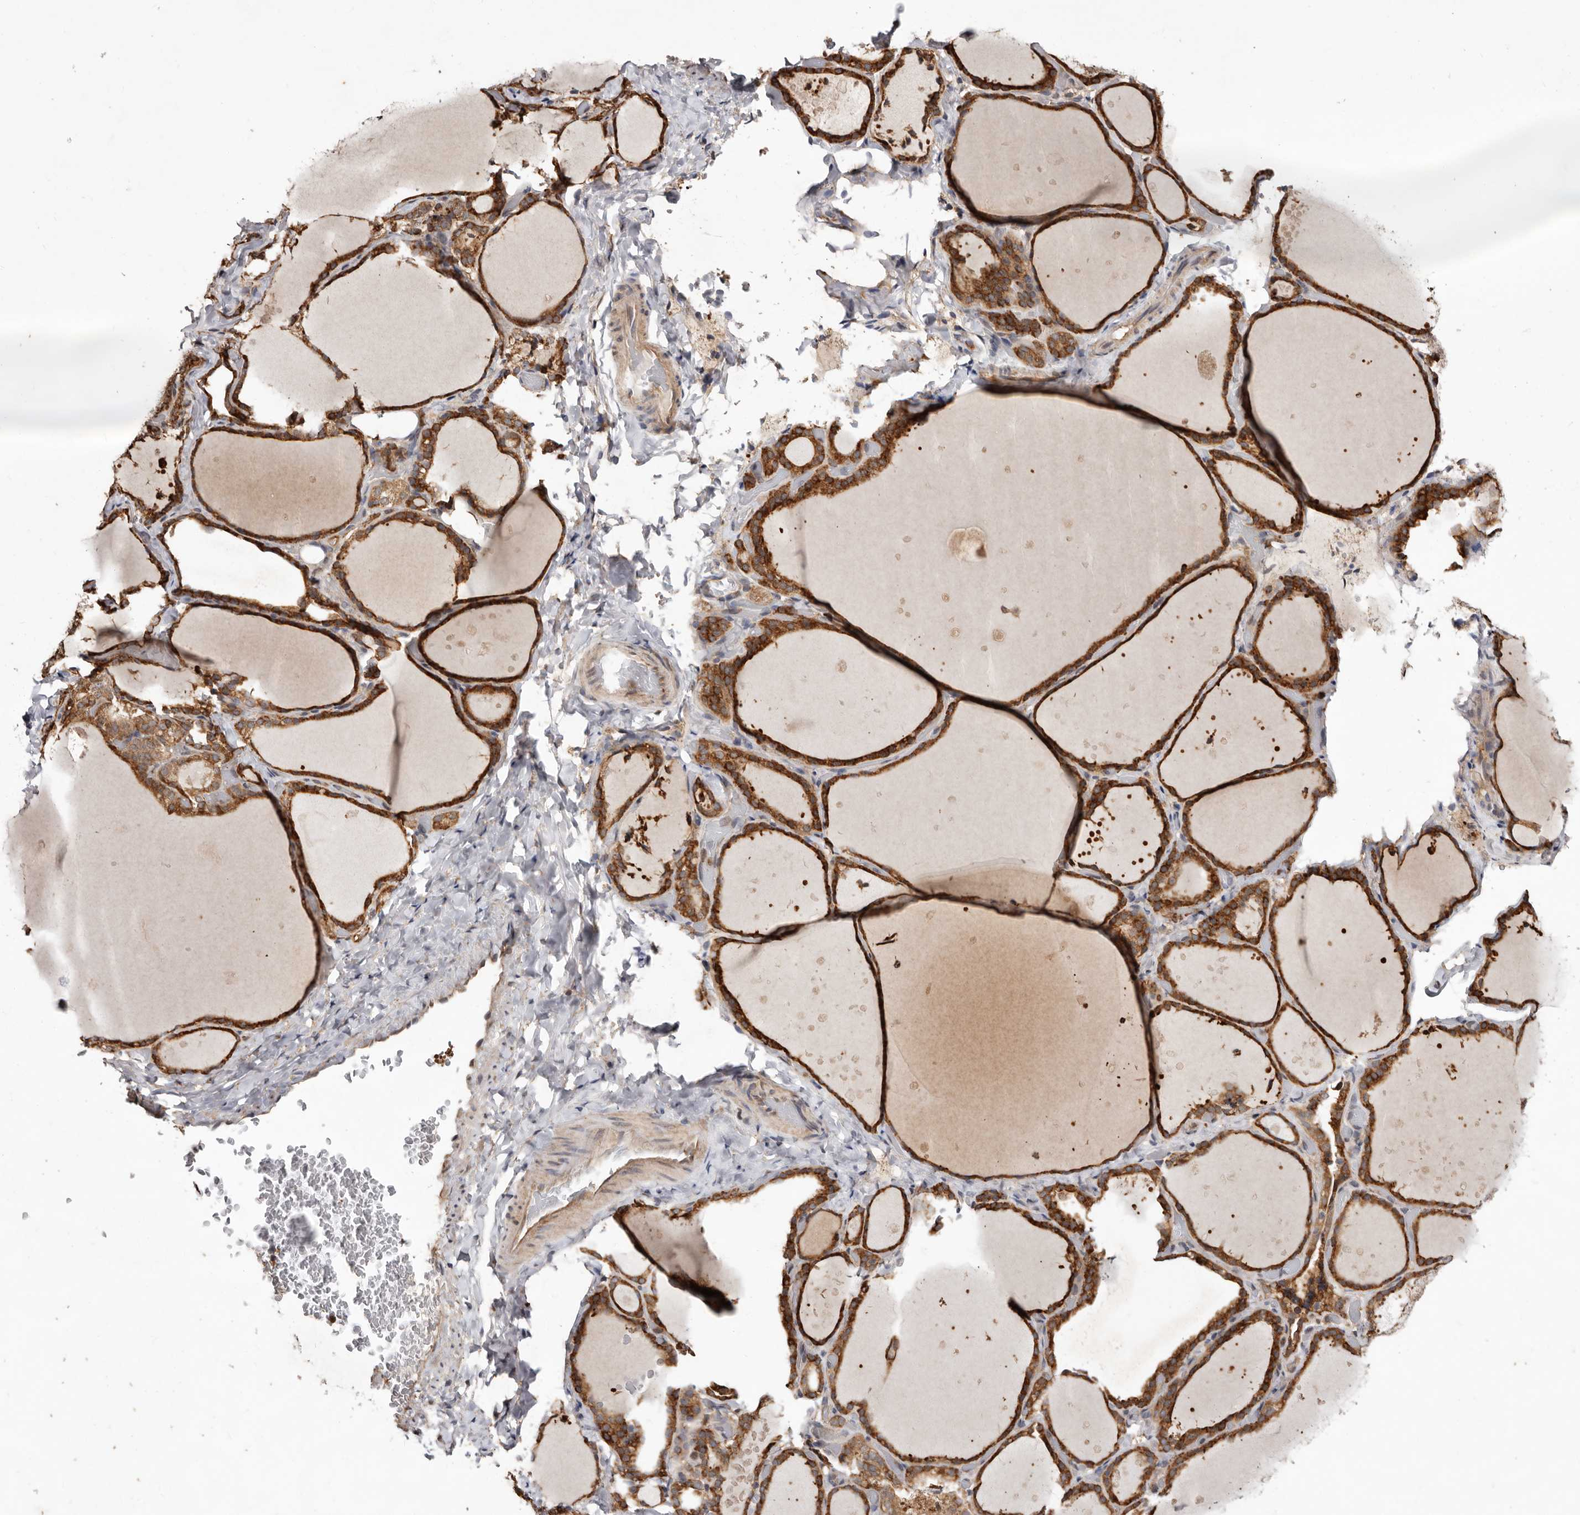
{"staining": {"intensity": "strong", "quantity": ">75%", "location": "cytoplasmic/membranous"}, "tissue": "thyroid gland", "cell_type": "Glandular cells", "image_type": "normal", "snomed": [{"axis": "morphology", "description": "Normal tissue, NOS"}, {"axis": "topography", "description": "Thyroid gland"}], "caption": "IHC image of benign thyroid gland: human thyroid gland stained using IHC exhibits high levels of strong protein expression localized specifically in the cytoplasmic/membranous of glandular cells, appearing as a cytoplasmic/membranous brown color.", "gene": "RRM2B", "patient": {"sex": "female", "age": 44}}